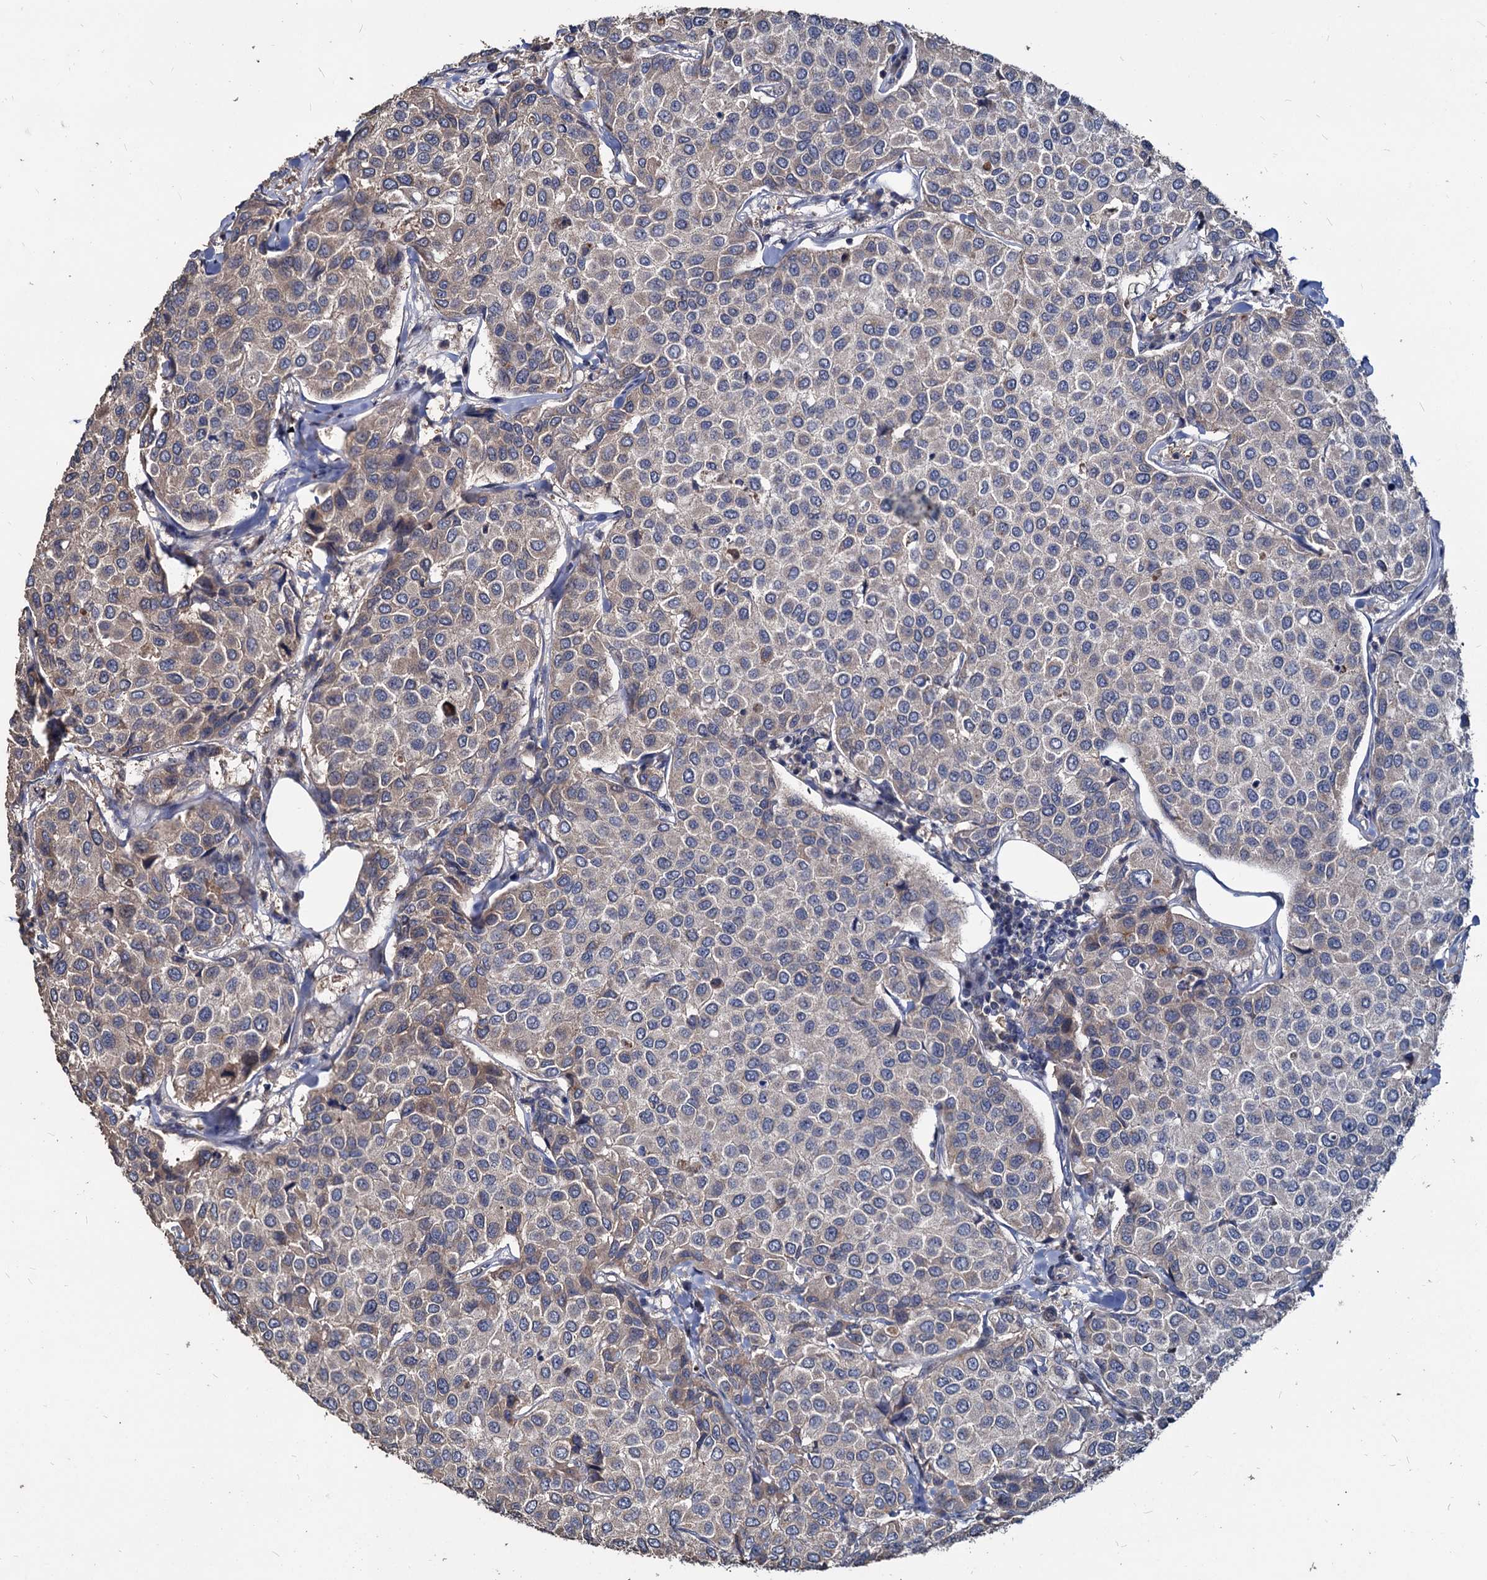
{"staining": {"intensity": "weak", "quantity": "<25%", "location": "cytoplasmic/membranous"}, "tissue": "breast cancer", "cell_type": "Tumor cells", "image_type": "cancer", "snomed": [{"axis": "morphology", "description": "Duct carcinoma"}, {"axis": "topography", "description": "Breast"}], "caption": "An immunohistochemistry (IHC) histopathology image of breast cancer (intraductal carcinoma) is shown. There is no staining in tumor cells of breast cancer (intraductal carcinoma).", "gene": "DEPDC4", "patient": {"sex": "female", "age": 55}}